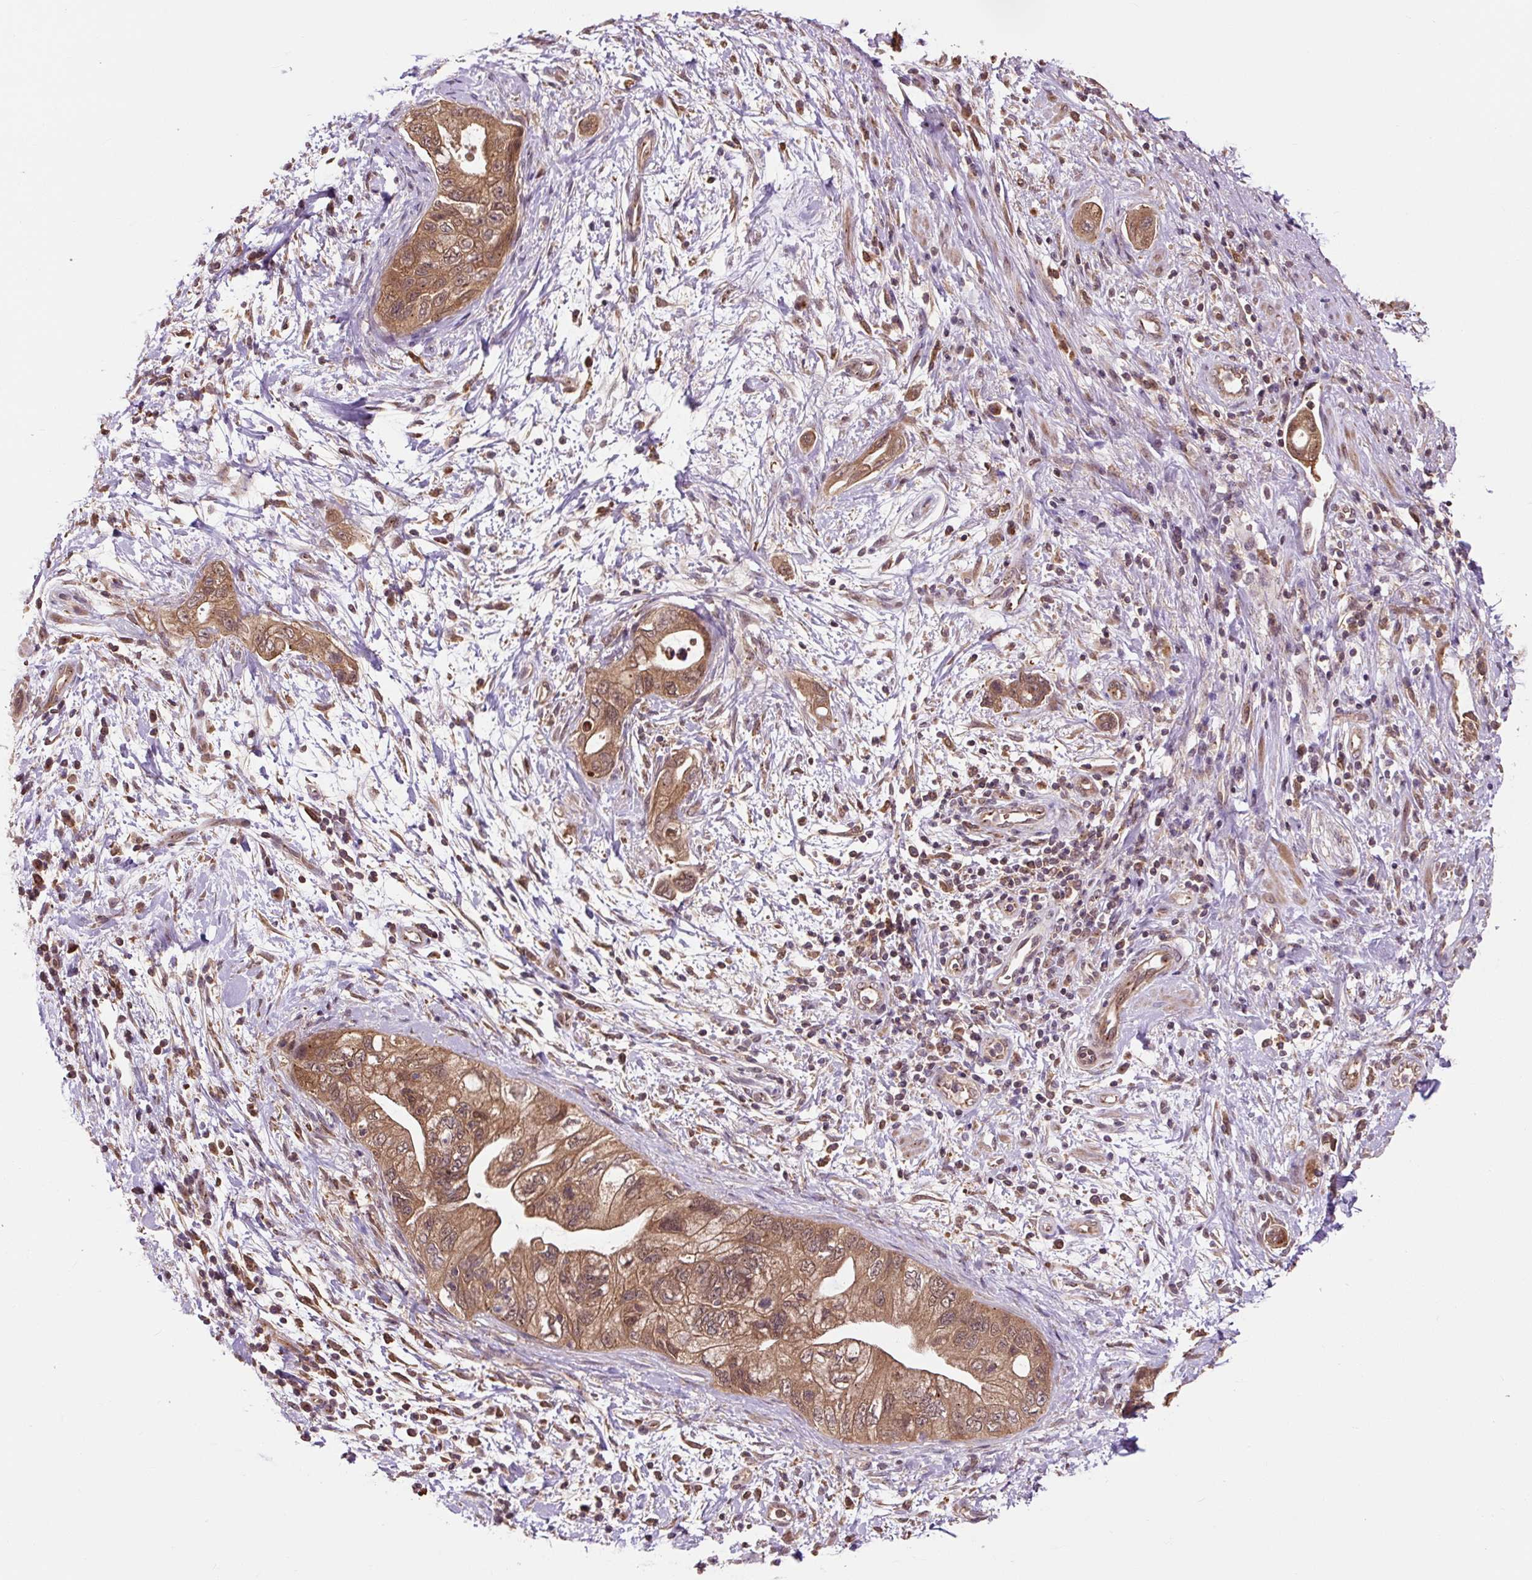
{"staining": {"intensity": "moderate", "quantity": ">75%", "location": "cytoplasmic/membranous"}, "tissue": "pancreatic cancer", "cell_type": "Tumor cells", "image_type": "cancer", "snomed": [{"axis": "morphology", "description": "Adenocarcinoma, NOS"}, {"axis": "topography", "description": "Pancreas"}], "caption": "A high-resolution micrograph shows immunohistochemistry staining of pancreatic cancer (adenocarcinoma), which exhibits moderate cytoplasmic/membranous expression in about >75% of tumor cells. (Stains: DAB (3,3'-diaminobenzidine) in brown, nuclei in blue, Microscopy: brightfield microscopy at high magnification).", "gene": "MMS19", "patient": {"sex": "female", "age": 73}}